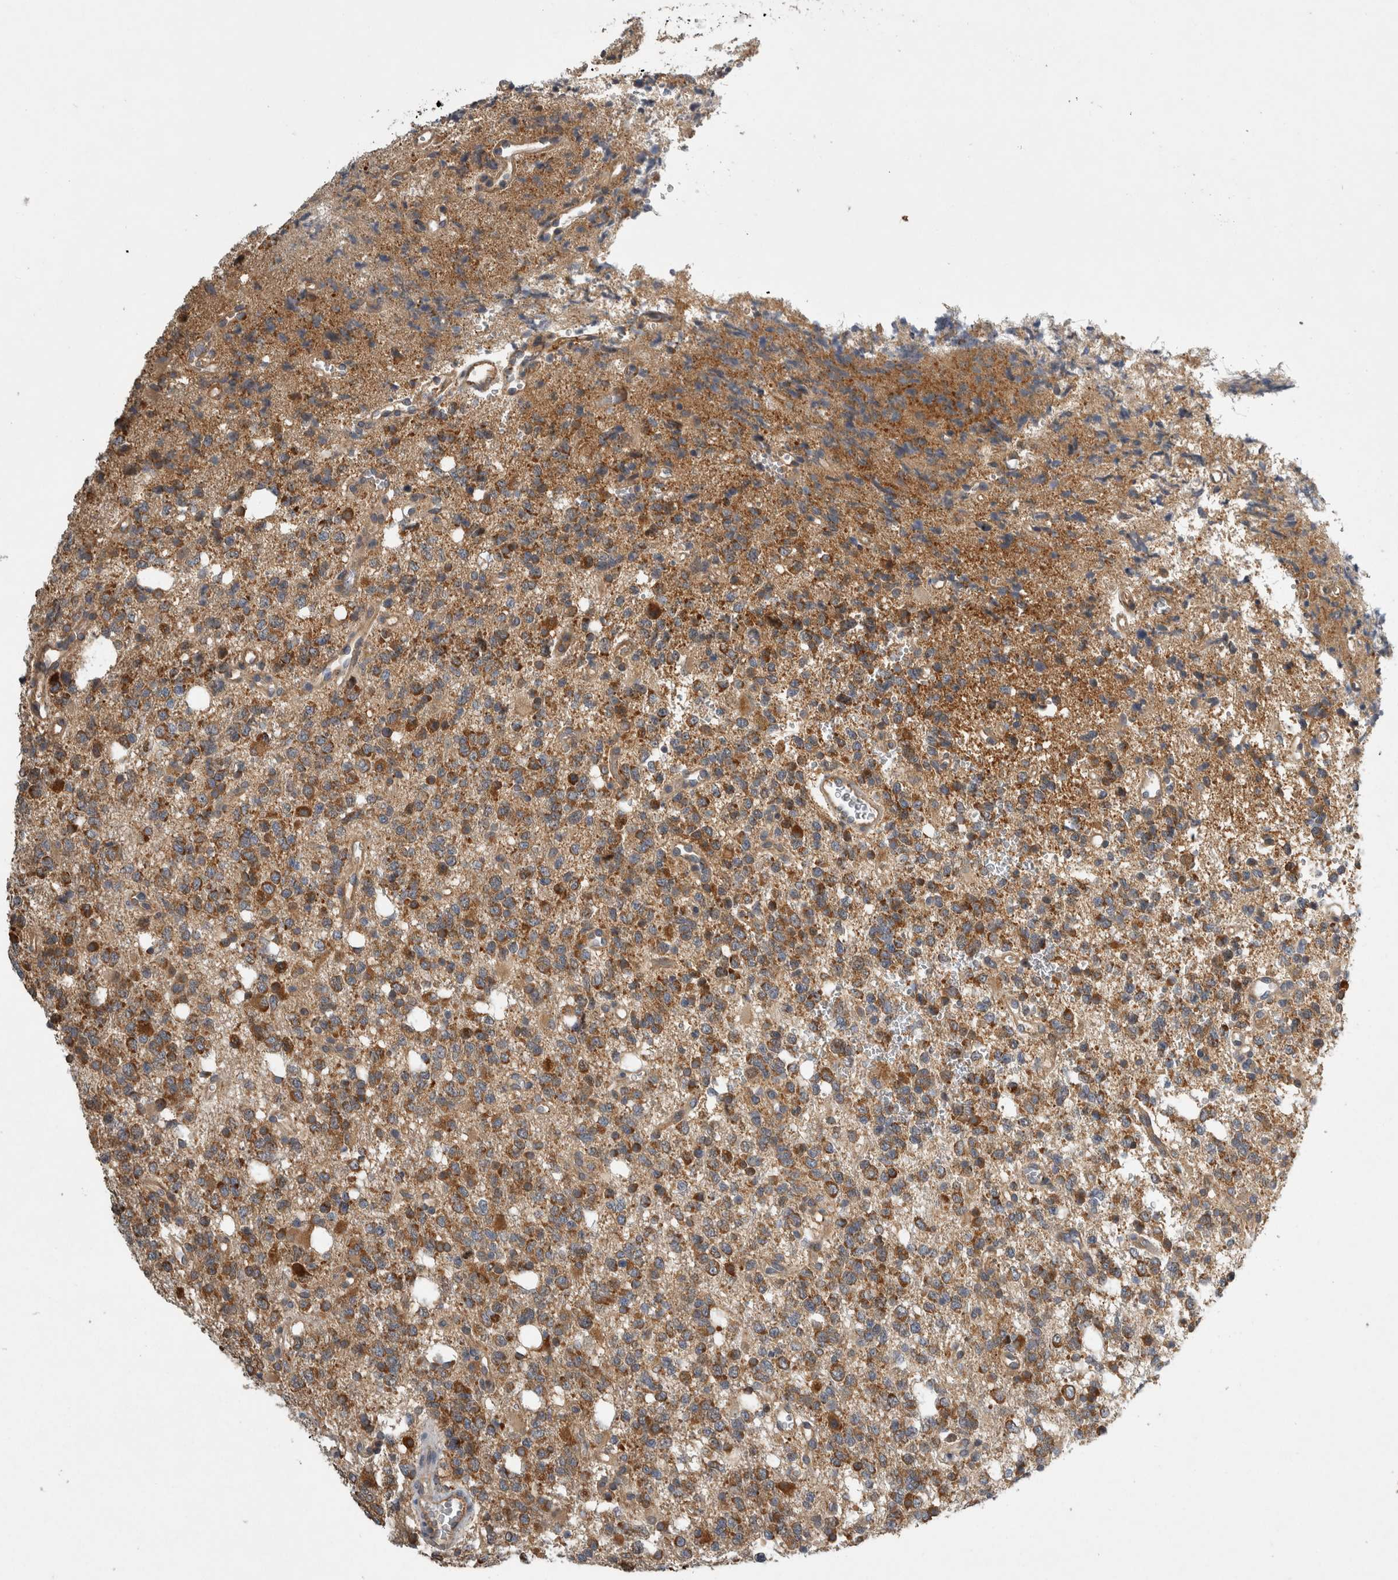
{"staining": {"intensity": "moderate", "quantity": ">75%", "location": "cytoplasmic/membranous"}, "tissue": "glioma", "cell_type": "Tumor cells", "image_type": "cancer", "snomed": [{"axis": "morphology", "description": "Glioma, malignant, High grade"}, {"axis": "topography", "description": "Brain"}], "caption": "A photomicrograph of human malignant glioma (high-grade) stained for a protein reveals moderate cytoplasmic/membranous brown staining in tumor cells.", "gene": "TRMT61B", "patient": {"sex": "female", "age": 62}}